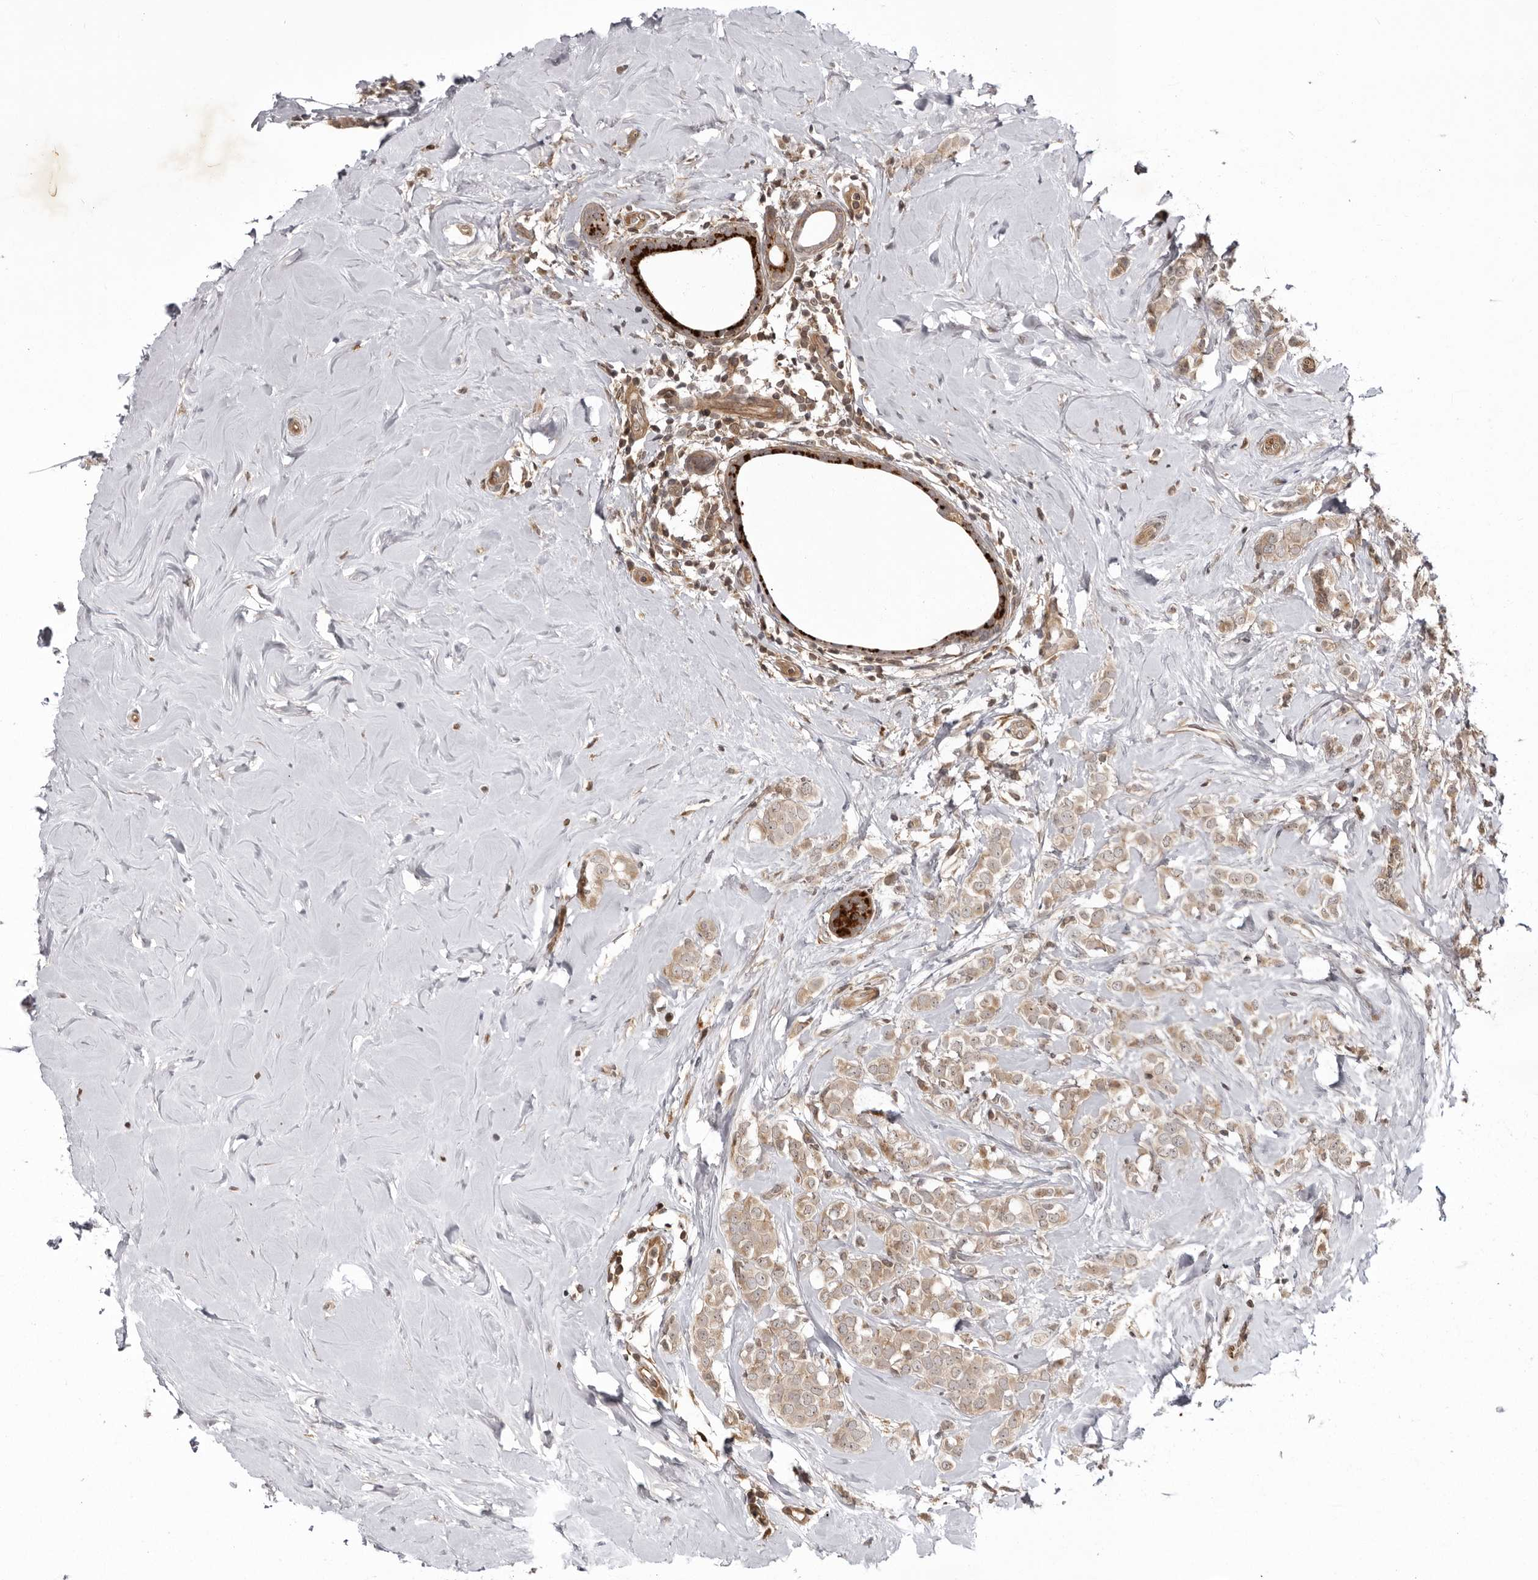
{"staining": {"intensity": "weak", "quantity": ">75%", "location": "cytoplasmic/membranous"}, "tissue": "breast cancer", "cell_type": "Tumor cells", "image_type": "cancer", "snomed": [{"axis": "morphology", "description": "Lobular carcinoma"}, {"axis": "topography", "description": "Breast"}], "caption": "A brown stain highlights weak cytoplasmic/membranous staining of a protein in human lobular carcinoma (breast) tumor cells.", "gene": "USP43", "patient": {"sex": "female", "age": 47}}